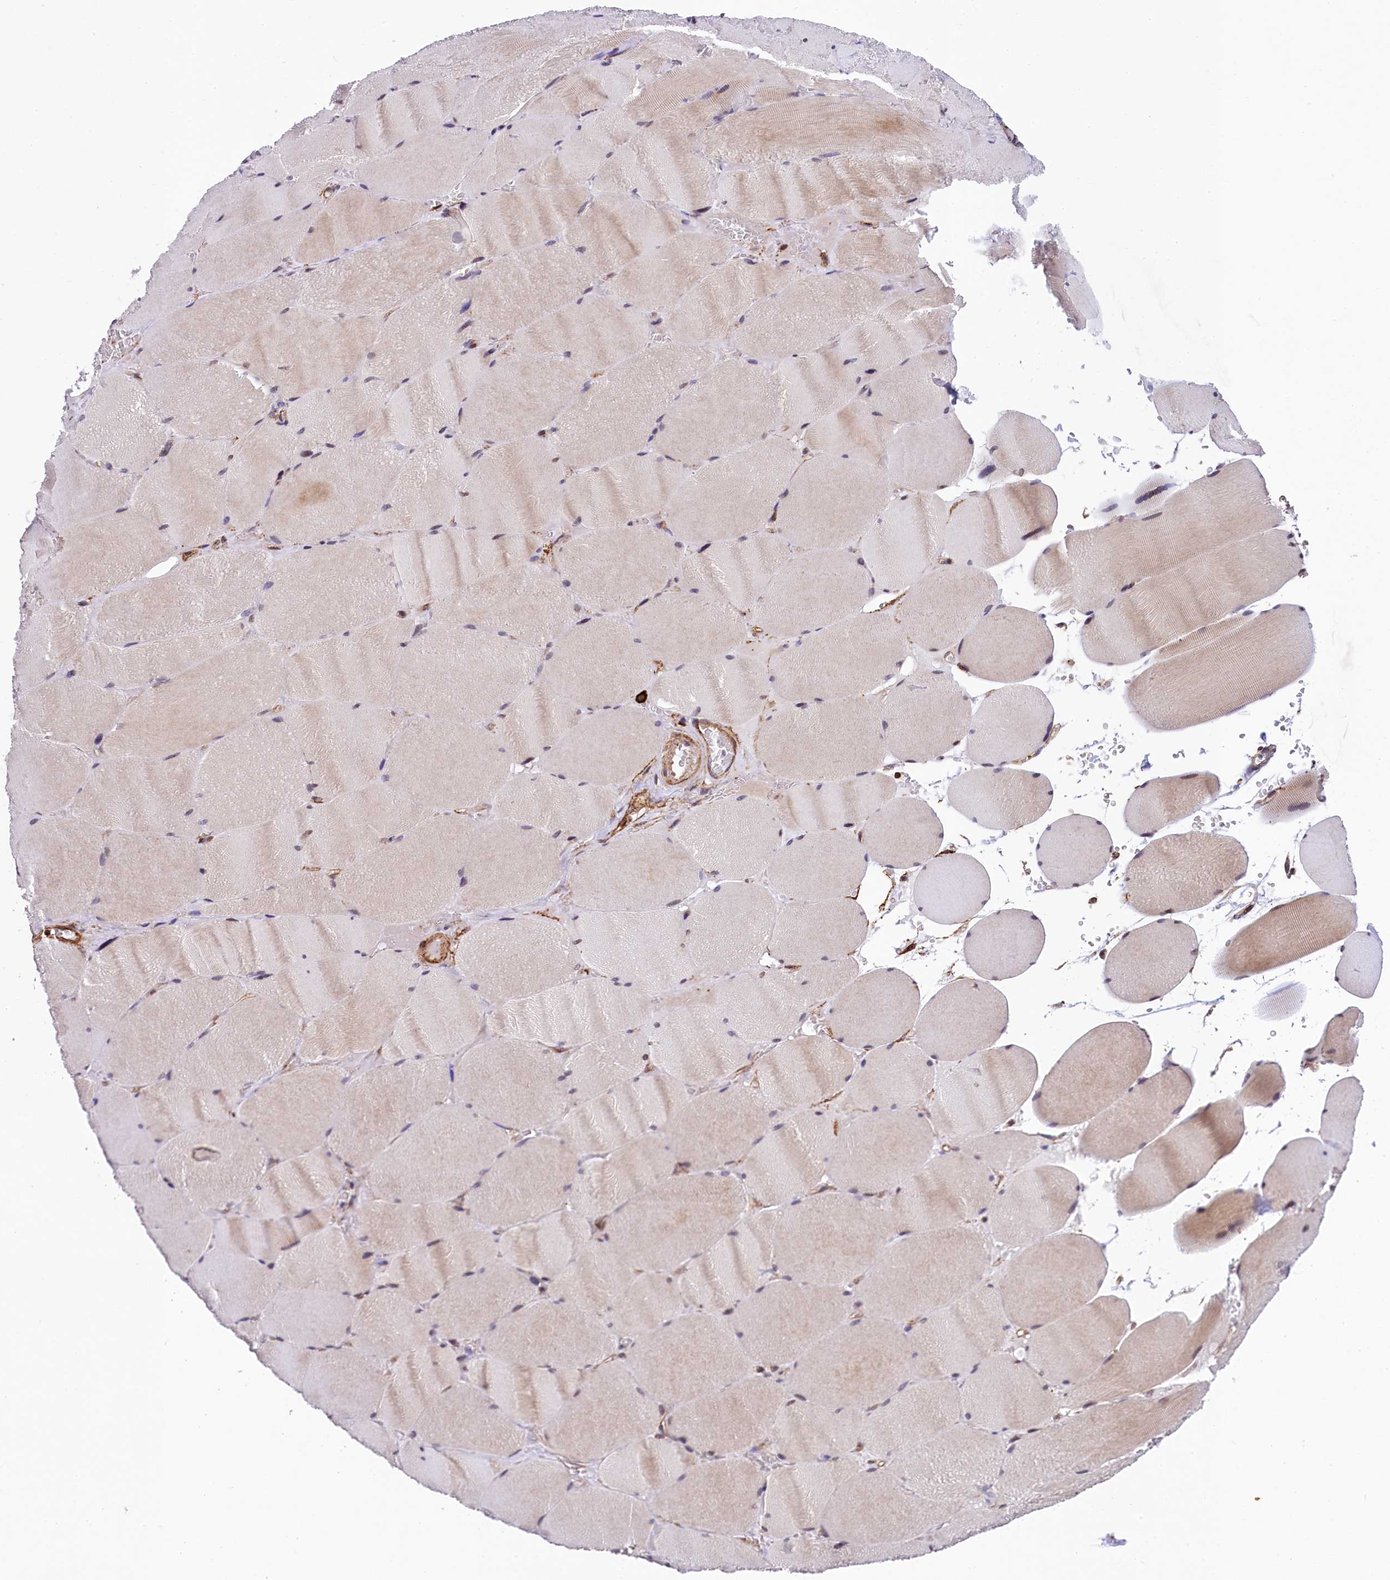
{"staining": {"intensity": "weak", "quantity": "<25%", "location": "nuclear"}, "tissue": "skeletal muscle", "cell_type": "Myocytes", "image_type": "normal", "snomed": [{"axis": "morphology", "description": "Normal tissue, NOS"}, {"axis": "topography", "description": "Skeletal muscle"}, {"axis": "topography", "description": "Head-Neck"}], "caption": "The histopathology image demonstrates no significant expression in myocytes of skeletal muscle. Nuclei are stained in blue.", "gene": "ZNF2", "patient": {"sex": "male", "age": 66}}